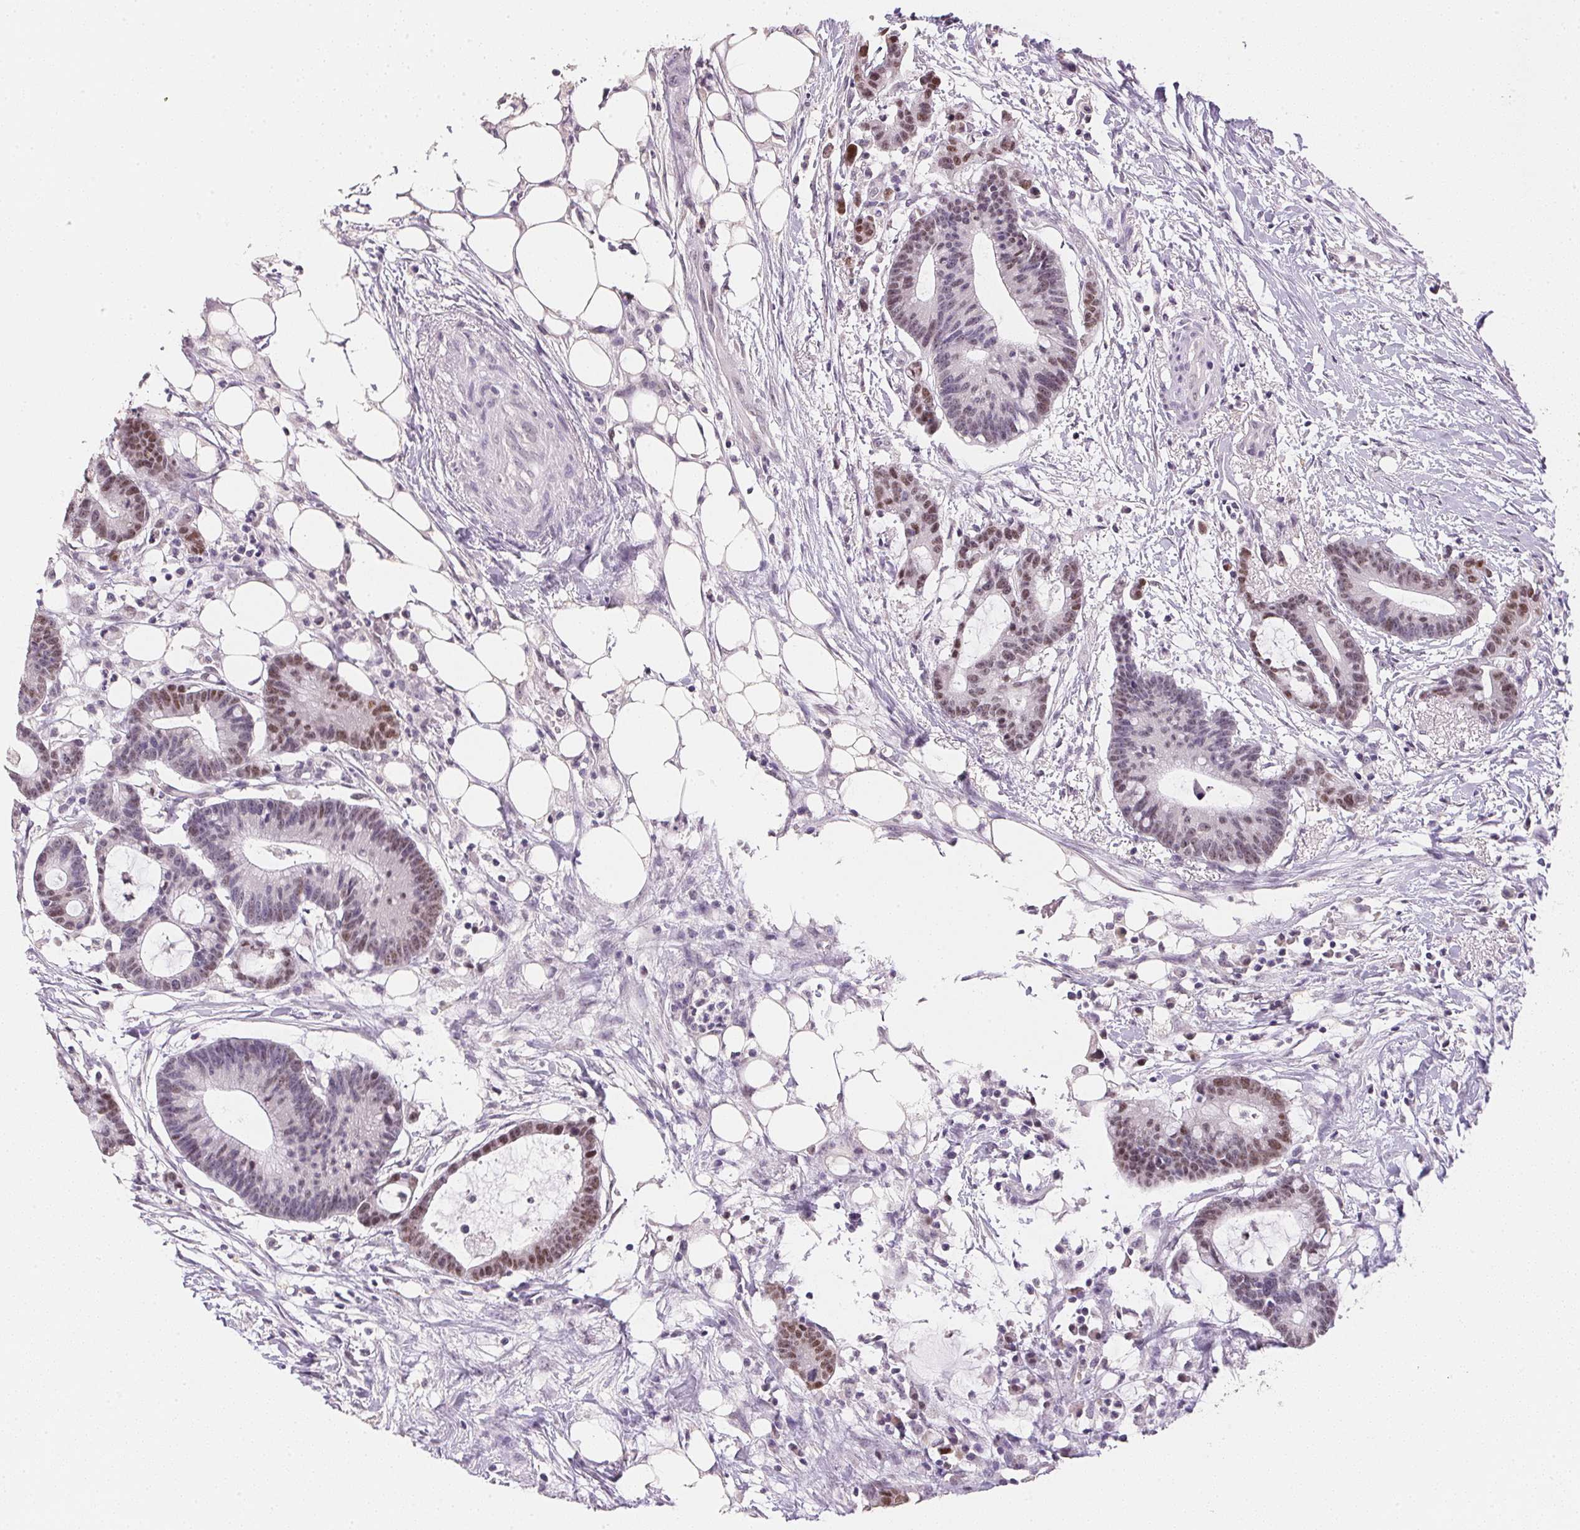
{"staining": {"intensity": "moderate", "quantity": "<25%", "location": "nuclear"}, "tissue": "colorectal cancer", "cell_type": "Tumor cells", "image_type": "cancer", "snomed": [{"axis": "morphology", "description": "Adenocarcinoma, NOS"}, {"axis": "topography", "description": "Colon"}], "caption": "Colorectal adenocarcinoma was stained to show a protein in brown. There is low levels of moderate nuclear expression in approximately <25% of tumor cells. (brown staining indicates protein expression, while blue staining denotes nuclei).", "gene": "POLR3G", "patient": {"sex": "female", "age": 78}}